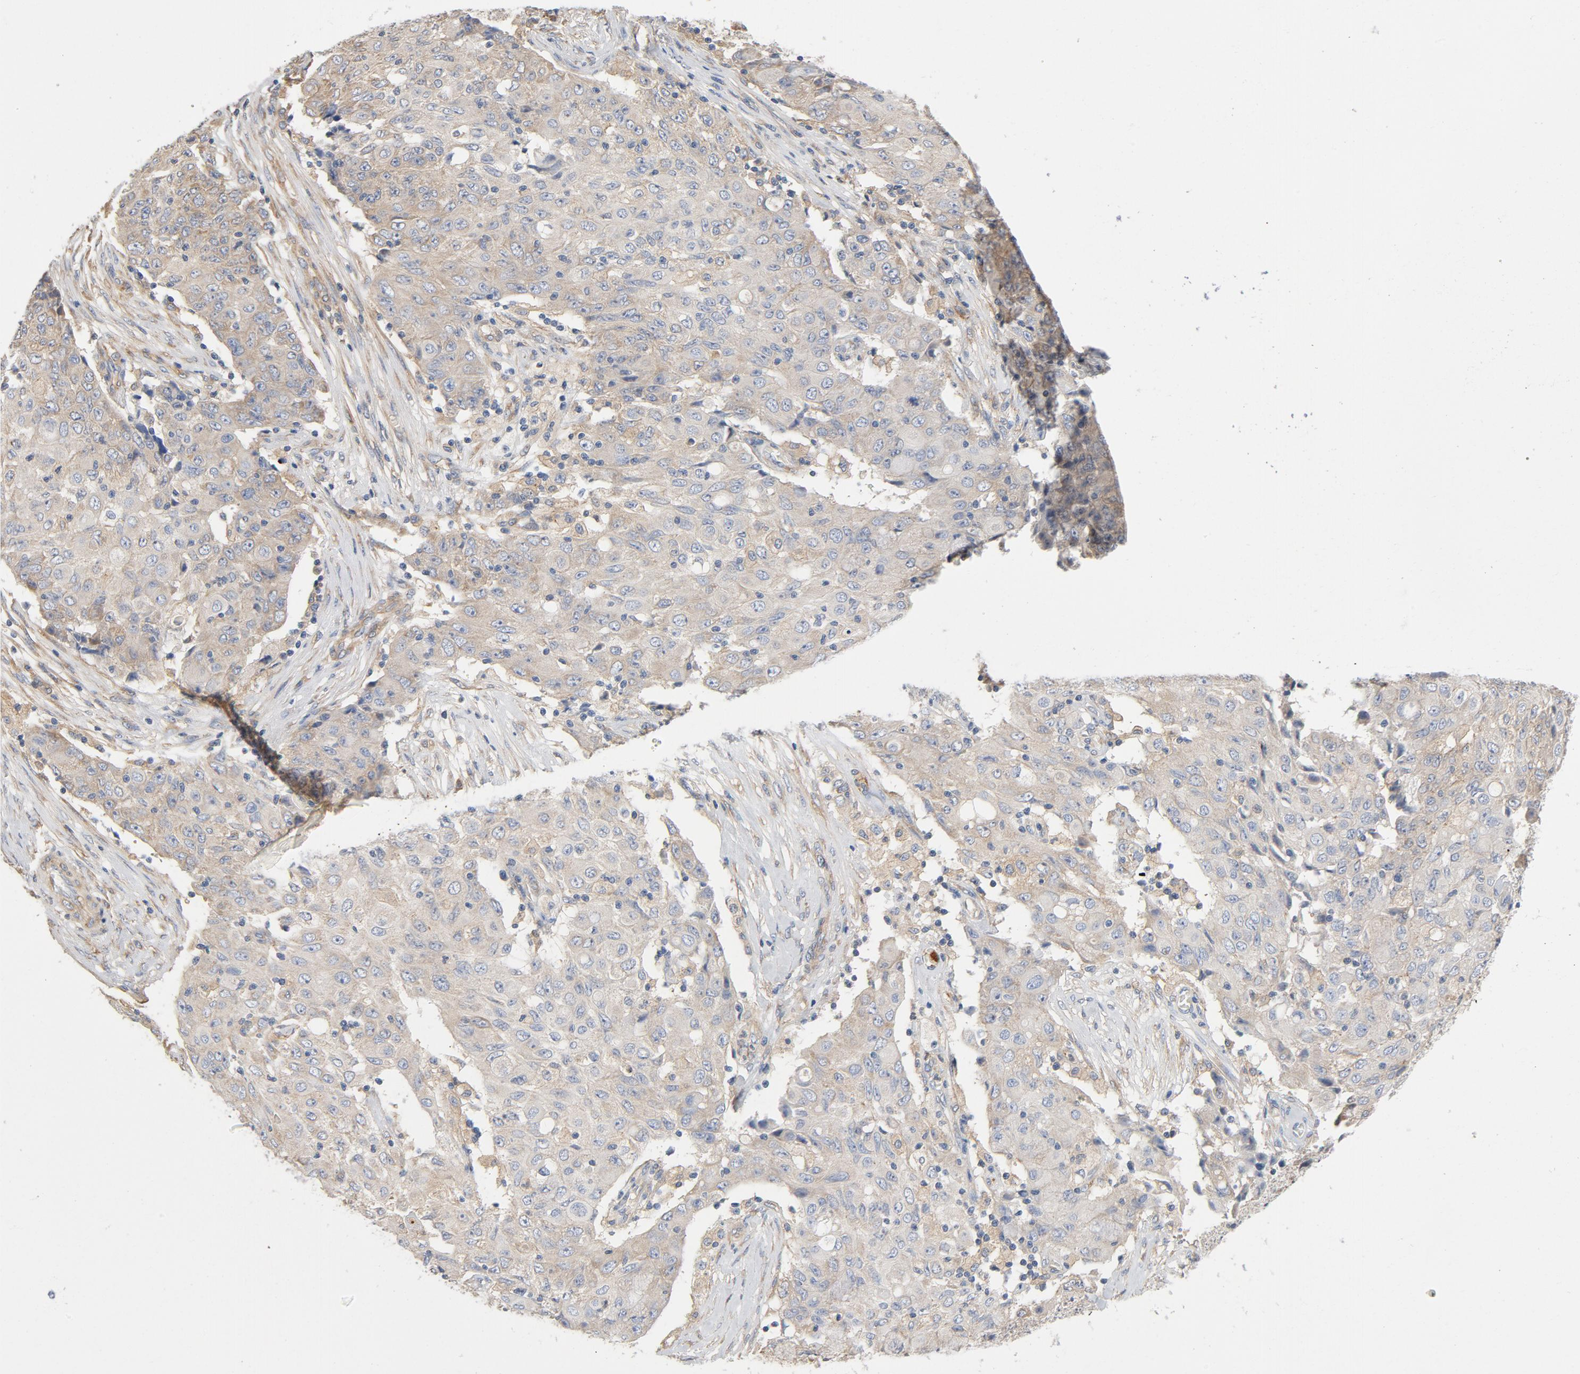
{"staining": {"intensity": "weak", "quantity": "25%-75%", "location": "cytoplasmic/membranous"}, "tissue": "ovarian cancer", "cell_type": "Tumor cells", "image_type": "cancer", "snomed": [{"axis": "morphology", "description": "Carcinoma, endometroid"}, {"axis": "topography", "description": "Ovary"}], "caption": "High-magnification brightfield microscopy of ovarian cancer stained with DAB (brown) and counterstained with hematoxylin (blue). tumor cells exhibit weak cytoplasmic/membranous positivity is appreciated in about25%-75% of cells.", "gene": "ILK", "patient": {"sex": "female", "age": 42}}